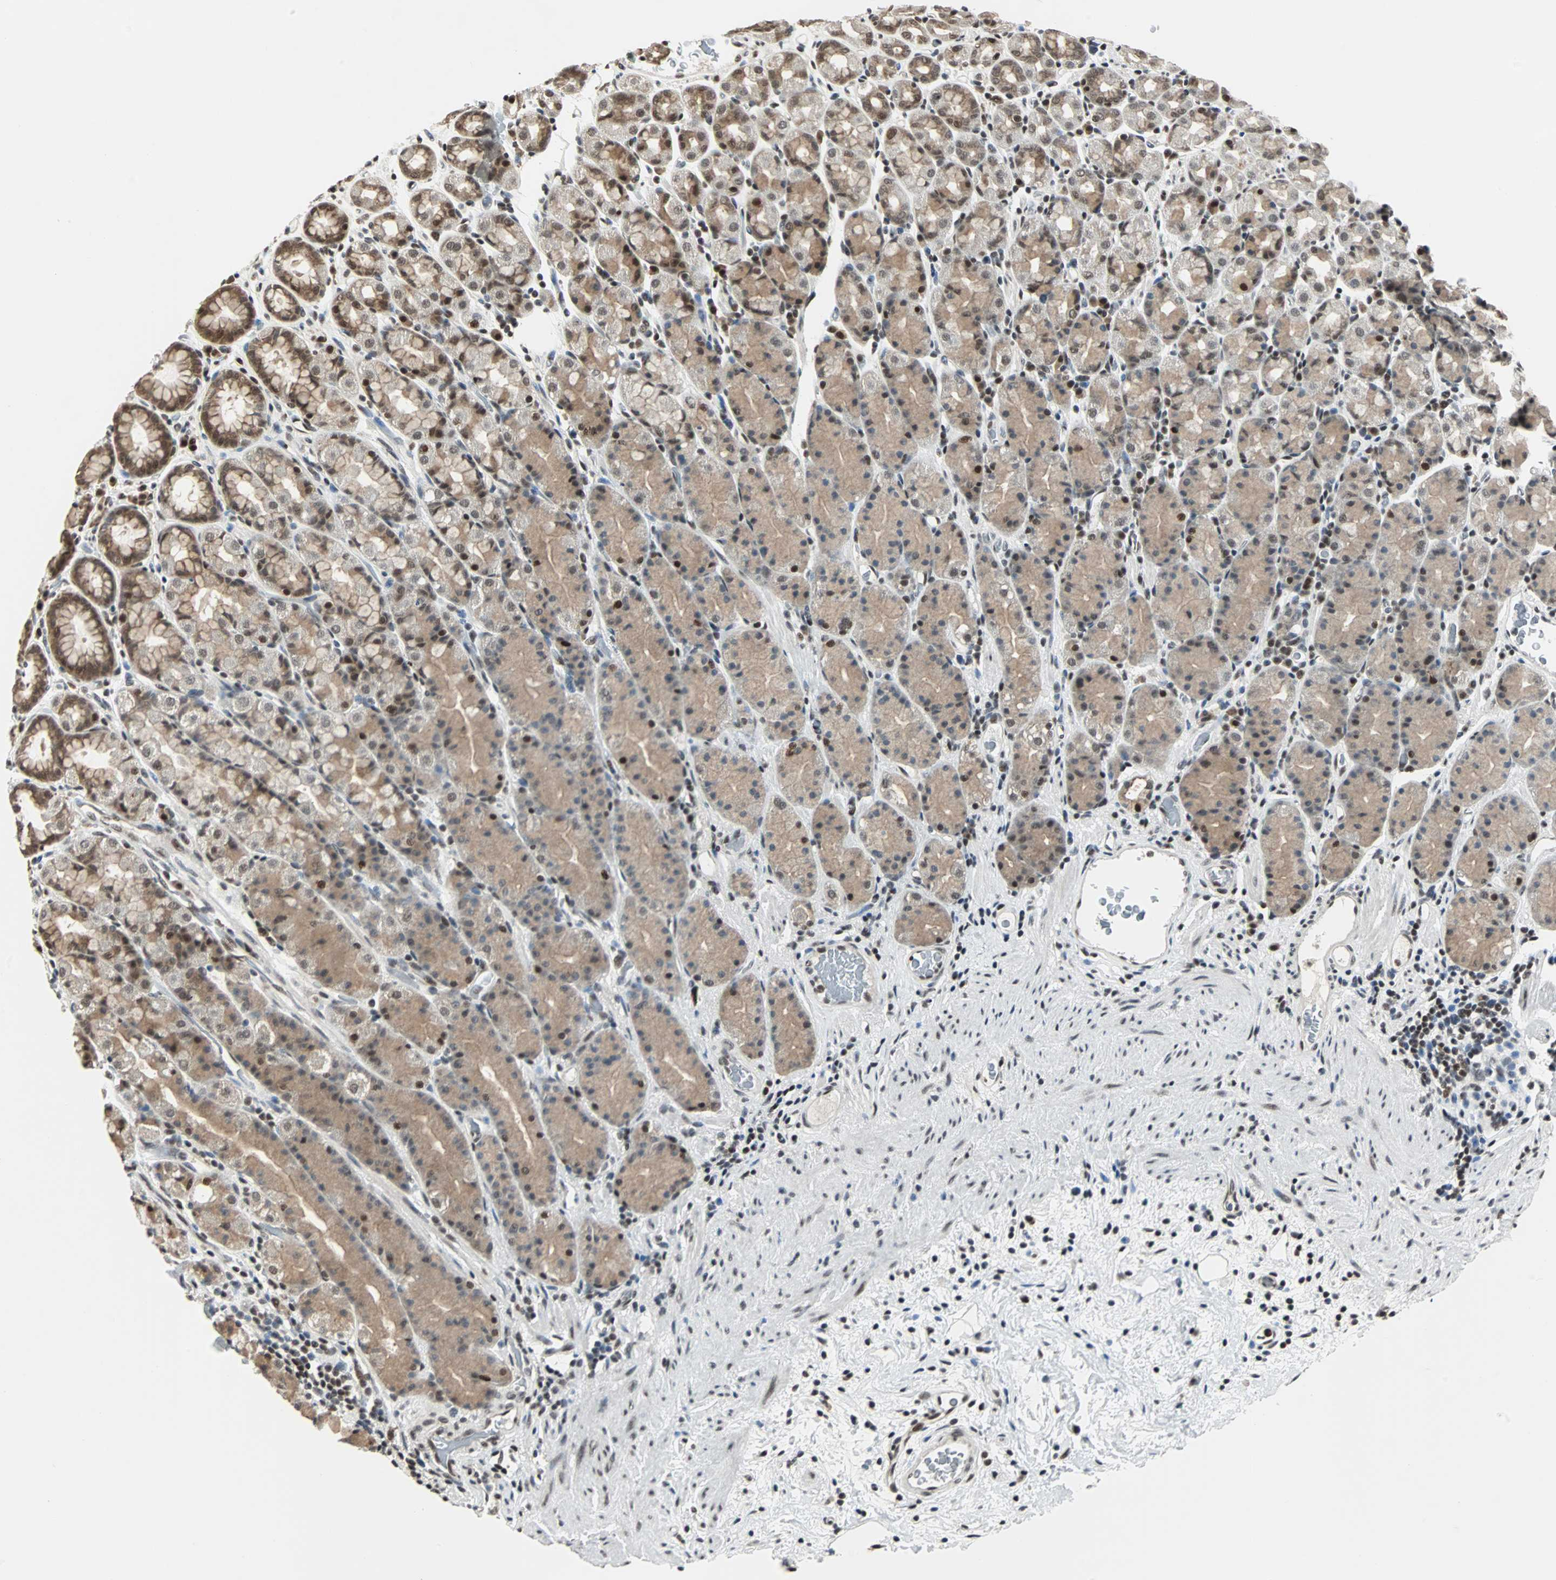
{"staining": {"intensity": "moderate", "quantity": ">75%", "location": "cytoplasmic/membranous,nuclear"}, "tissue": "stomach", "cell_type": "Glandular cells", "image_type": "normal", "snomed": [{"axis": "morphology", "description": "Normal tissue, NOS"}, {"axis": "topography", "description": "Stomach, upper"}], "caption": "Protein analysis of unremarkable stomach exhibits moderate cytoplasmic/membranous,nuclear staining in about >75% of glandular cells.", "gene": "TERF2IP", "patient": {"sex": "male", "age": 68}}